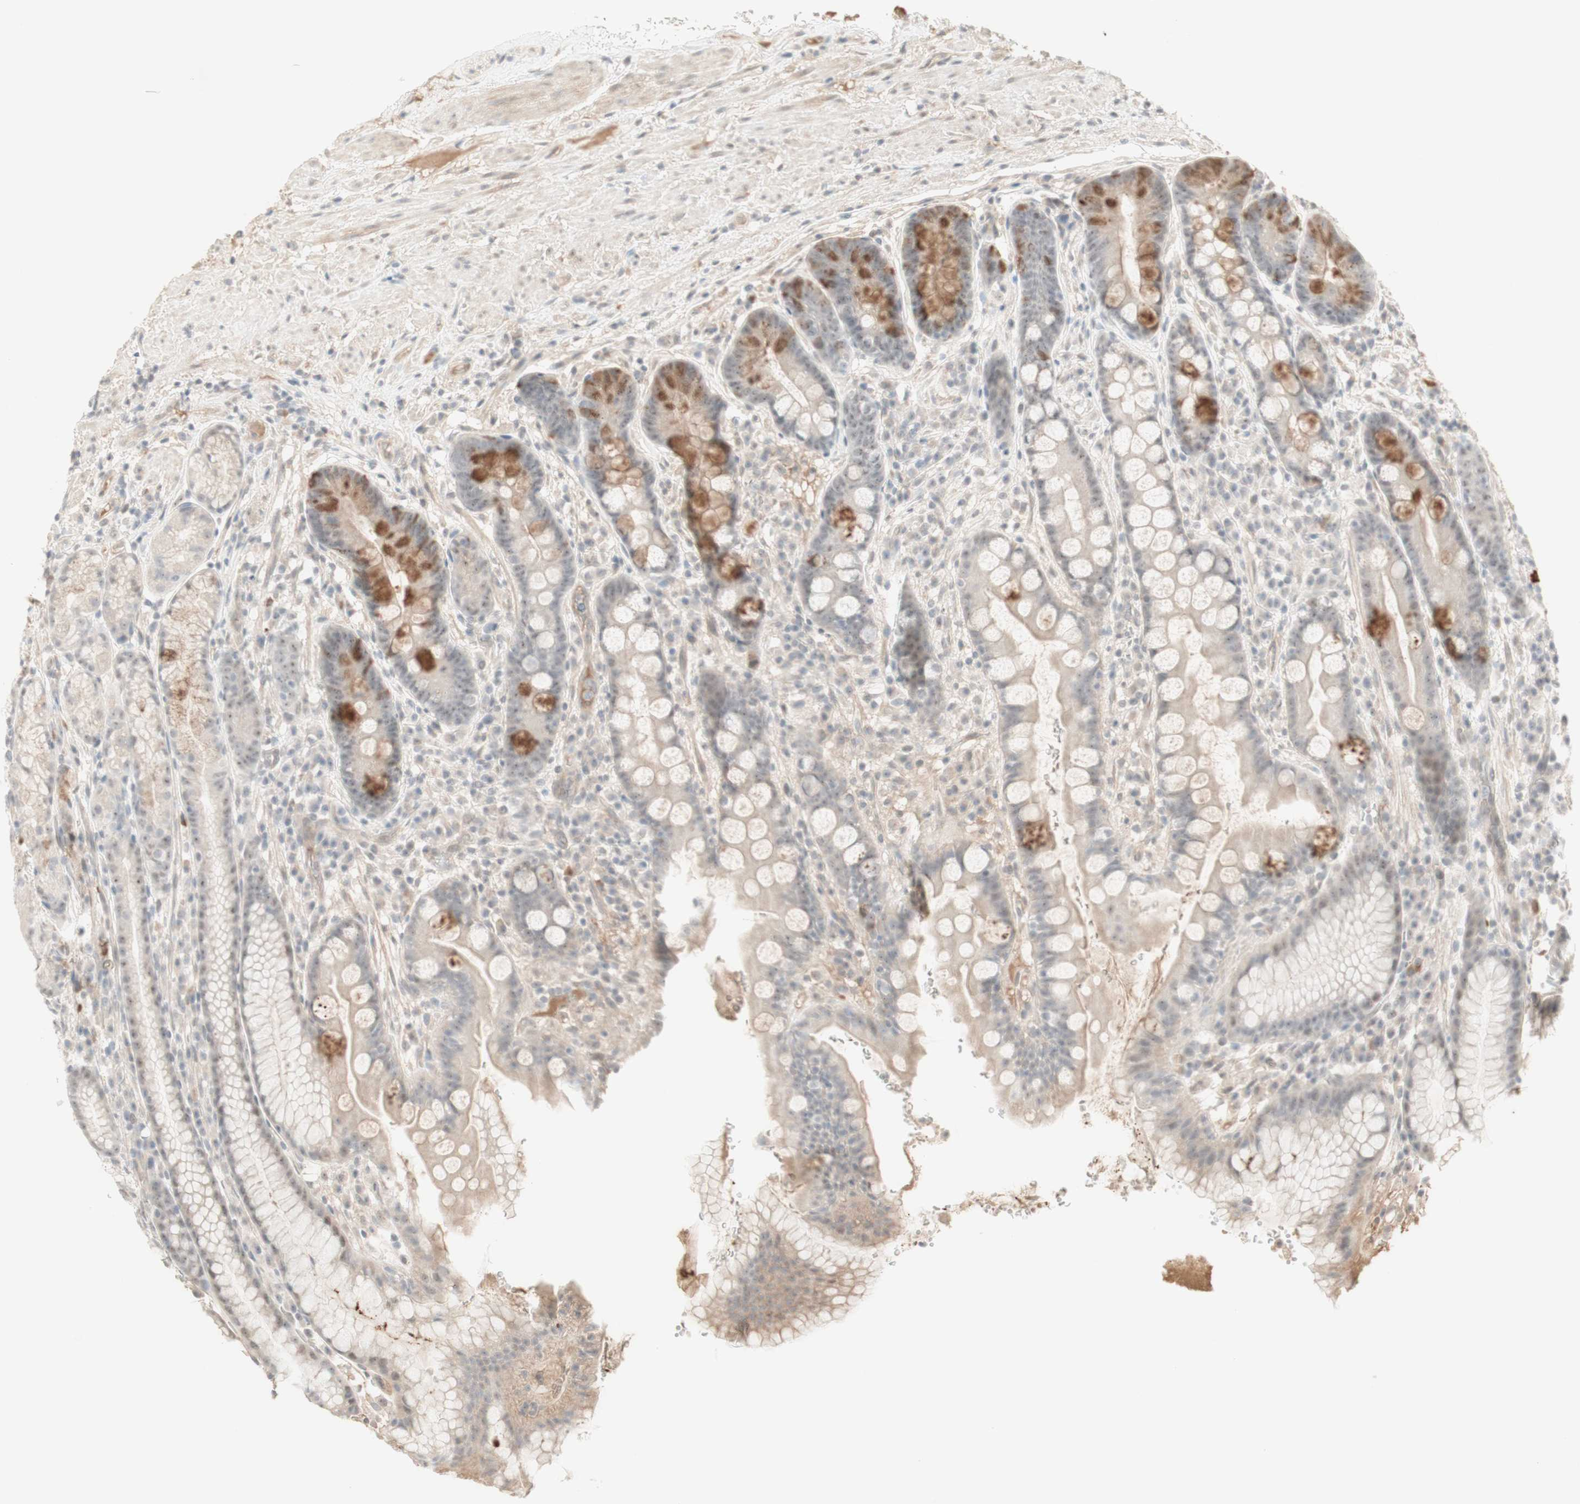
{"staining": {"intensity": "moderate", "quantity": "<25%", "location": "cytoplasmic/membranous"}, "tissue": "stomach", "cell_type": "Glandular cells", "image_type": "normal", "snomed": [{"axis": "morphology", "description": "Normal tissue, NOS"}, {"axis": "topography", "description": "Stomach, lower"}], "caption": "Moderate cytoplasmic/membranous positivity is appreciated in about <25% of glandular cells in unremarkable stomach. (Brightfield microscopy of DAB IHC at high magnification).", "gene": "PLCD4", "patient": {"sex": "male", "age": 52}}